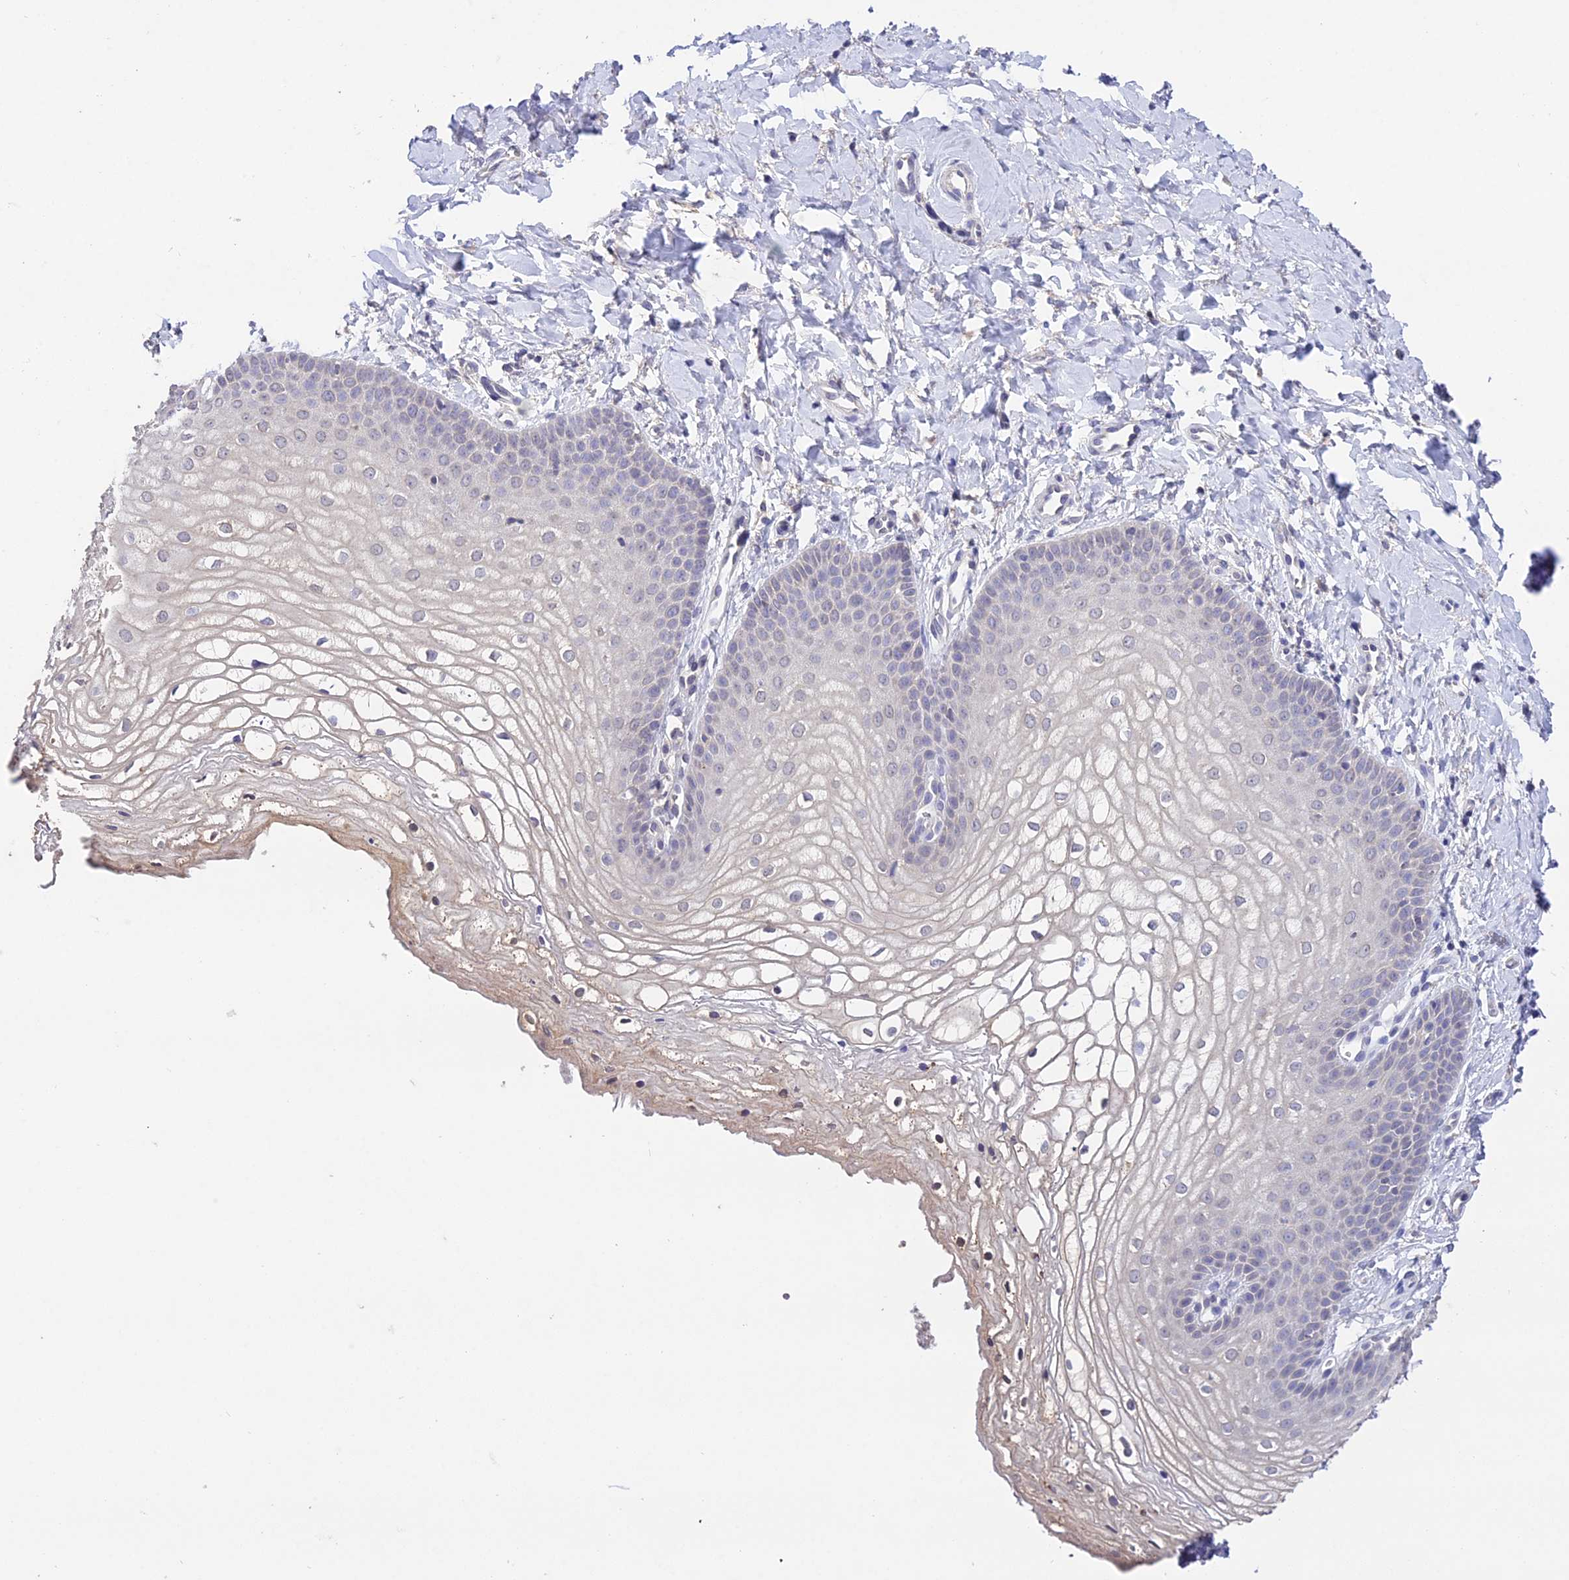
{"staining": {"intensity": "negative", "quantity": "none", "location": "none"}, "tissue": "vagina", "cell_type": "Squamous epithelial cells", "image_type": "normal", "snomed": [{"axis": "morphology", "description": "Normal tissue, NOS"}, {"axis": "topography", "description": "Vagina"}], "caption": "The image demonstrates no significant positivity in squamous epithelial cells of vagina.", "gene": "PGK1", "patient": {"sex": "female", "age": 68}}